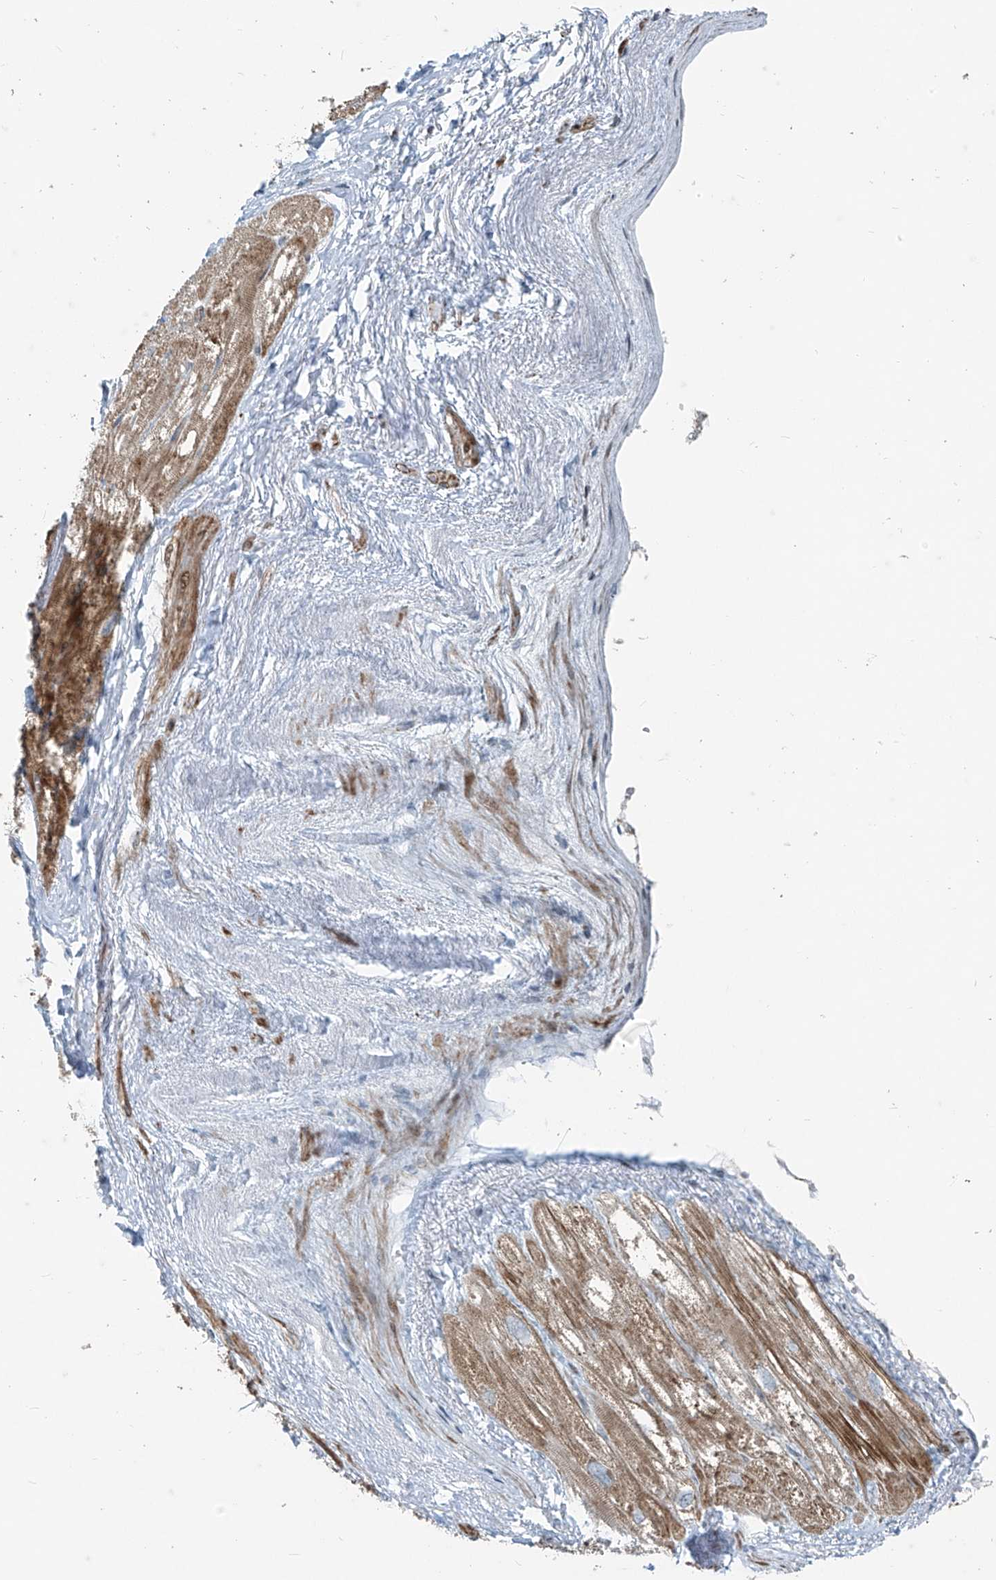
{"staining": {"intensity": "moderate", "quantity": "25%-75%", "location": "cytoplasmic/membranous"}, "tissue": "heart muscle", "cell_type": "Cardiomyocytes", "image_type": "normal", "snomed": [{"axis": "morphology", "description": "Normal tissue, NOS"}, {"axis": "topography", "description": "Heart"}], "caption": "Cardiomyocytes exhibit moderate cytoplasmic/membranous staining in approximately 25%-75% of cells in benign heart muscle.", "gene": "PPCS", "patient": {"sex": "male", "age": 50}}